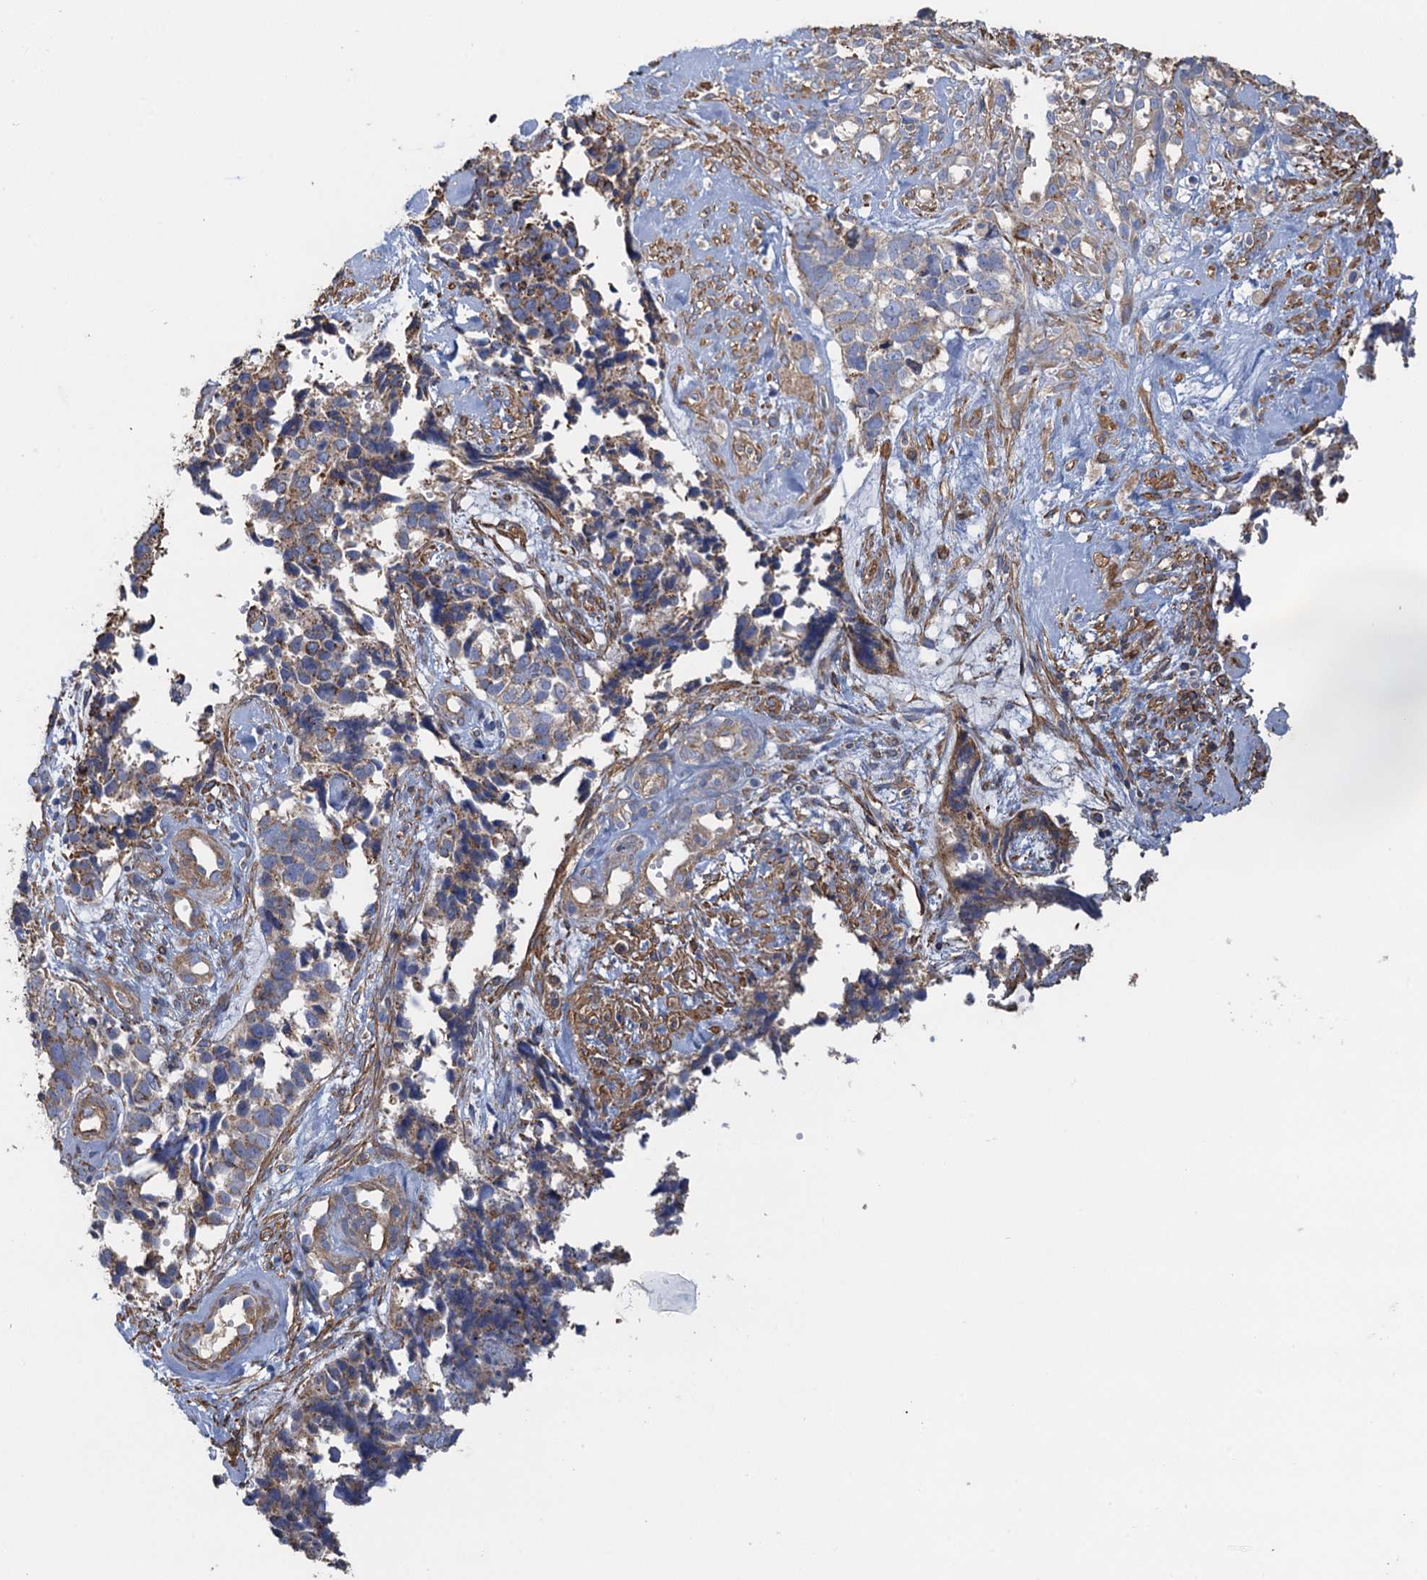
{"staining": {"intensity": "strong", "quantity": ">75%", "location": "cytoplasmic/membranous"}, "tissue": "cervical cancer", "cell_type": "Tumor cells", "image_type": "cancer", "snomed": [{"axis": "morphology", "description": "Squamous cell carcinoma, NOS"}, {"axis": "topography", "description": "Cervix"}], "caption": "Protein expression analysis of cervical cancer (squamous cell carcinoma) shows strong cytoplasmic/membranous positivity in approximately >75% of tumor cells.", "gene": "GCSH", "patient": {"sex": "female", "age": 63}}